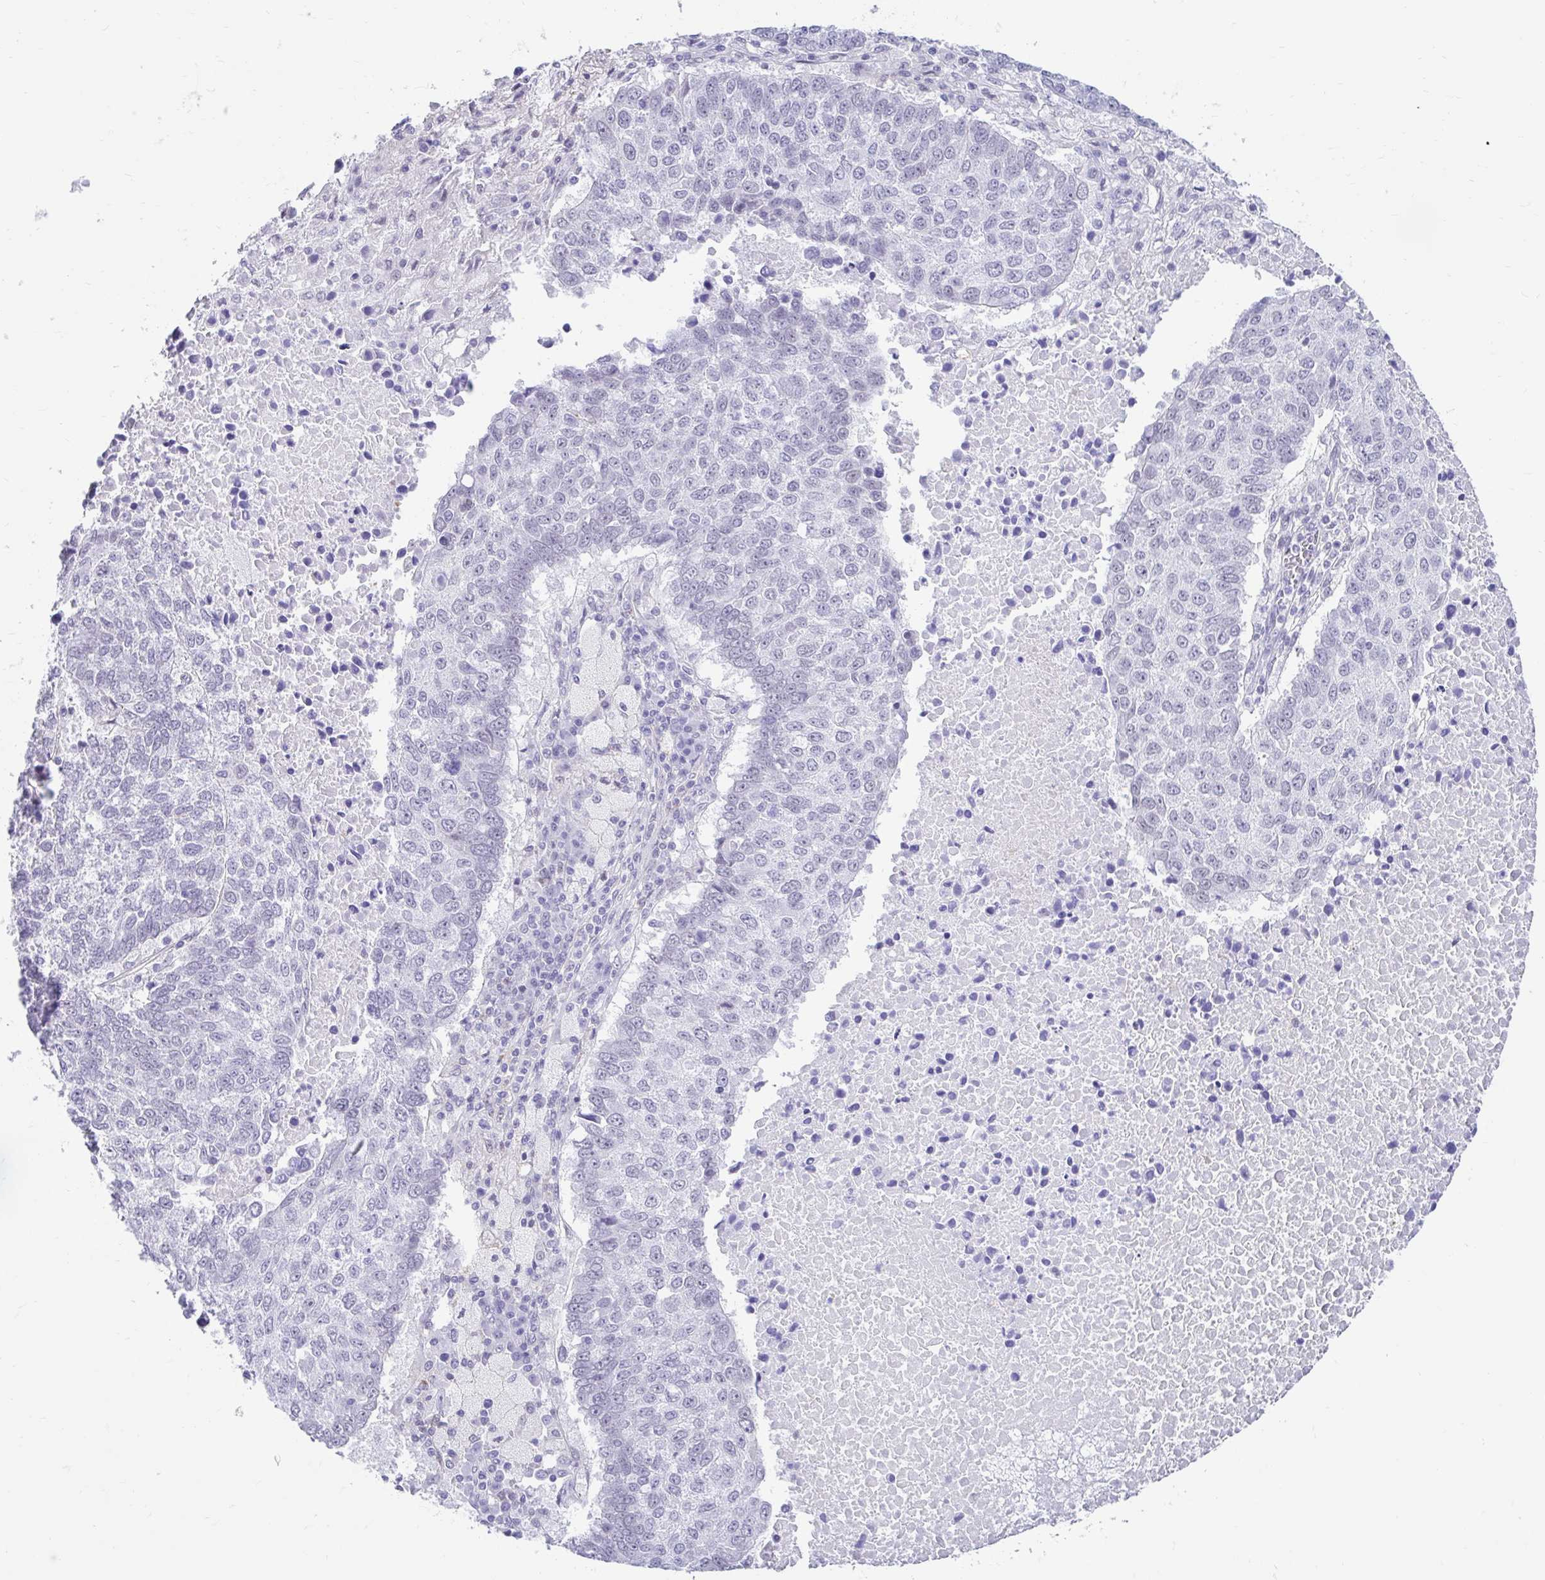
{"staining": {"intensity": "negative", "quantity": "none", "location": "none"}, "tissue": "lung cancer", "cell_type": "Tumor cells", "image_type": "cancer", "snomed": [{"axis": "morphology", "description": "Squamous cell carcinoma, NOS"}, {"axis": "topography", "description": "Lung"}], "caption": "Tumor cells are negative for protein expression in human lung cancer.", "gene": "DCAF17", "patient": {"sex": "male", "age": 73}}